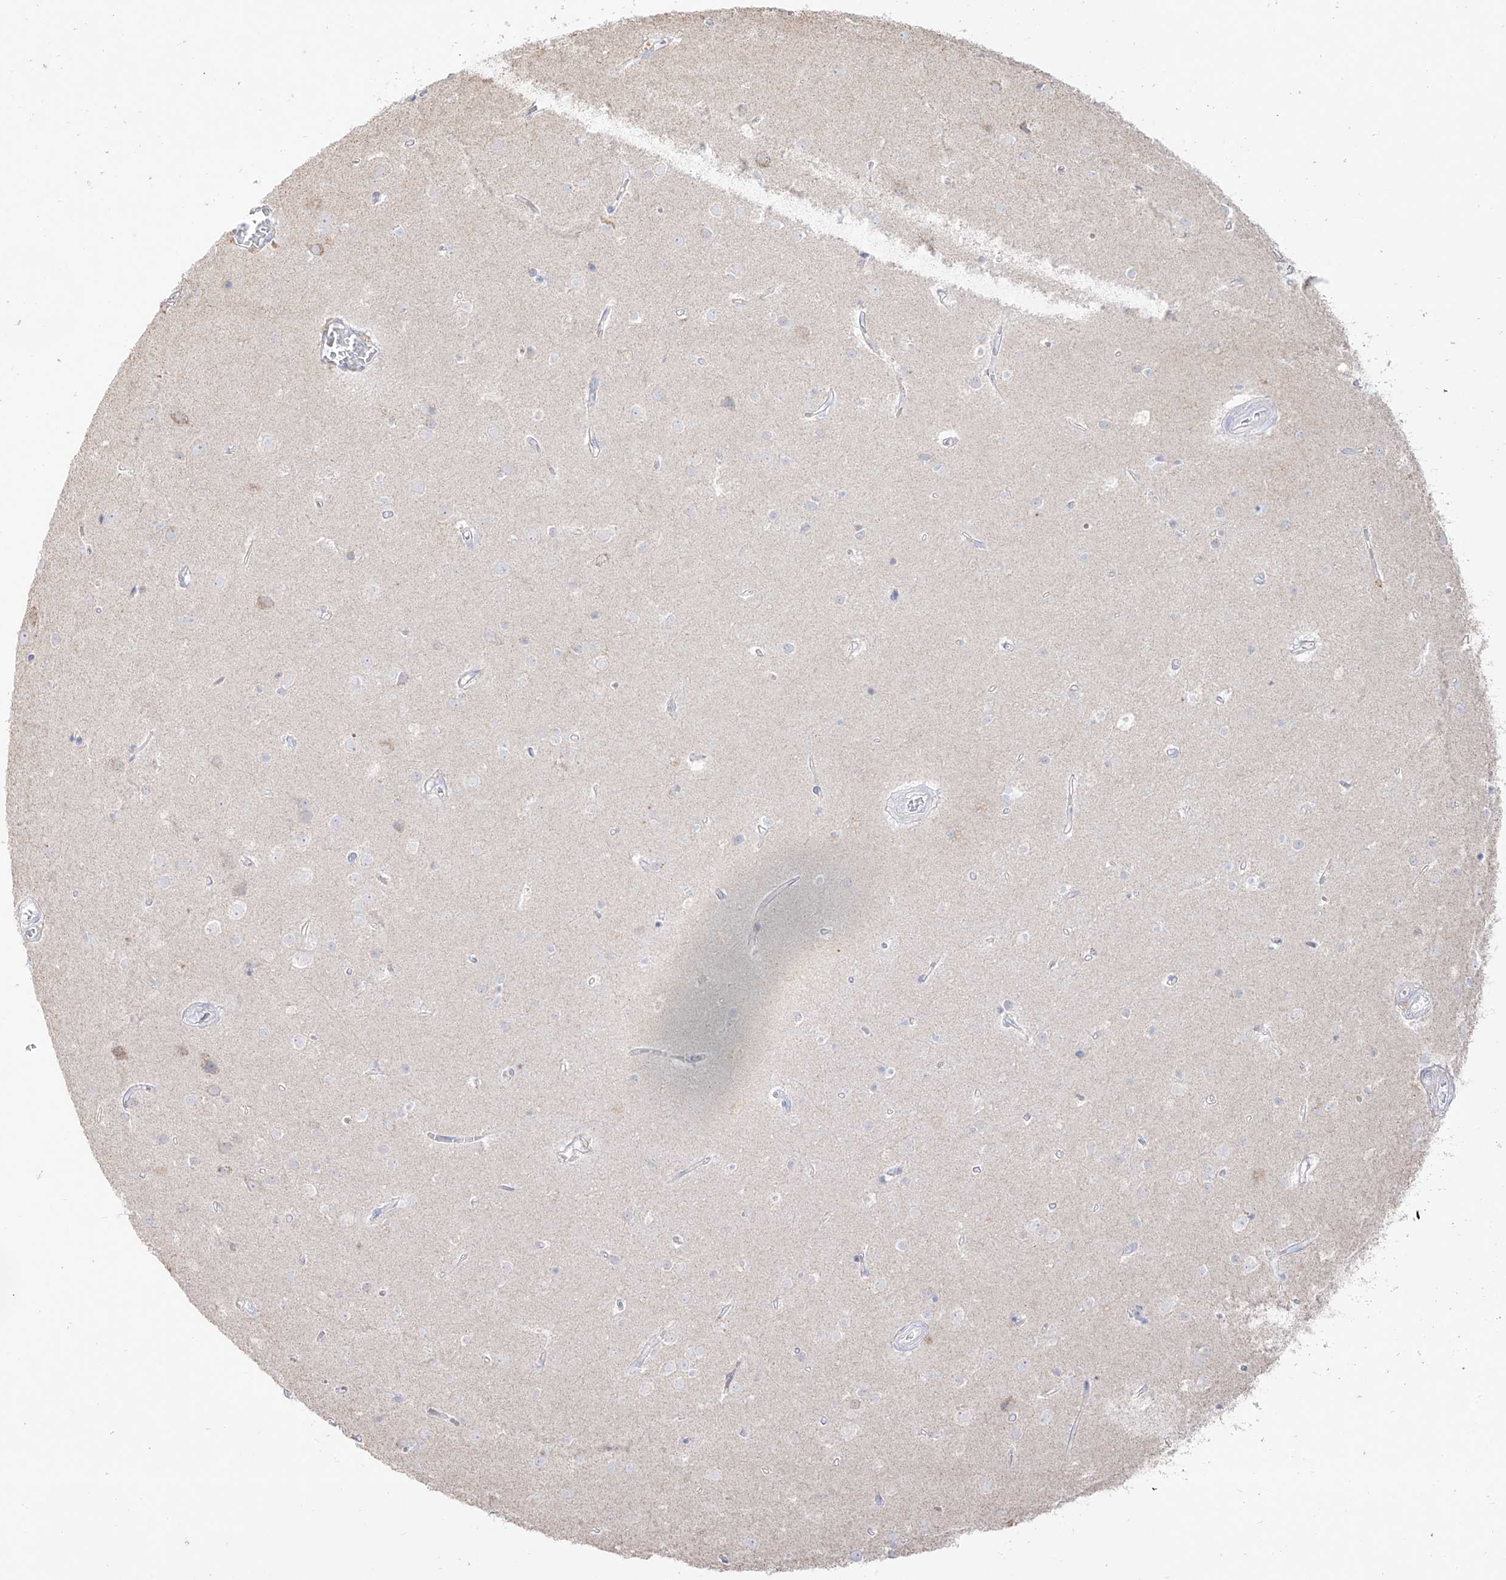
{"staining": {"intensity": "negative", "quantity": "none", "location": "none"}, "tissue": "cerebral cortex", "cell_type": "Endothelial cells", "image_type": "normal", "snomed": [{"axis": "morphology", "description": "Normal tissue, NOS"}, {"axis": "topography", "description": "Cerebral cortex"}], "caption": "DAB (3,3'-diaminobenzidine) immunohistochemical staining of benign human cerebral cortex shows no significant expression in endothelial cells.", "gene": "RCHY1", "patient": {"sex": "male", "age": 54}}